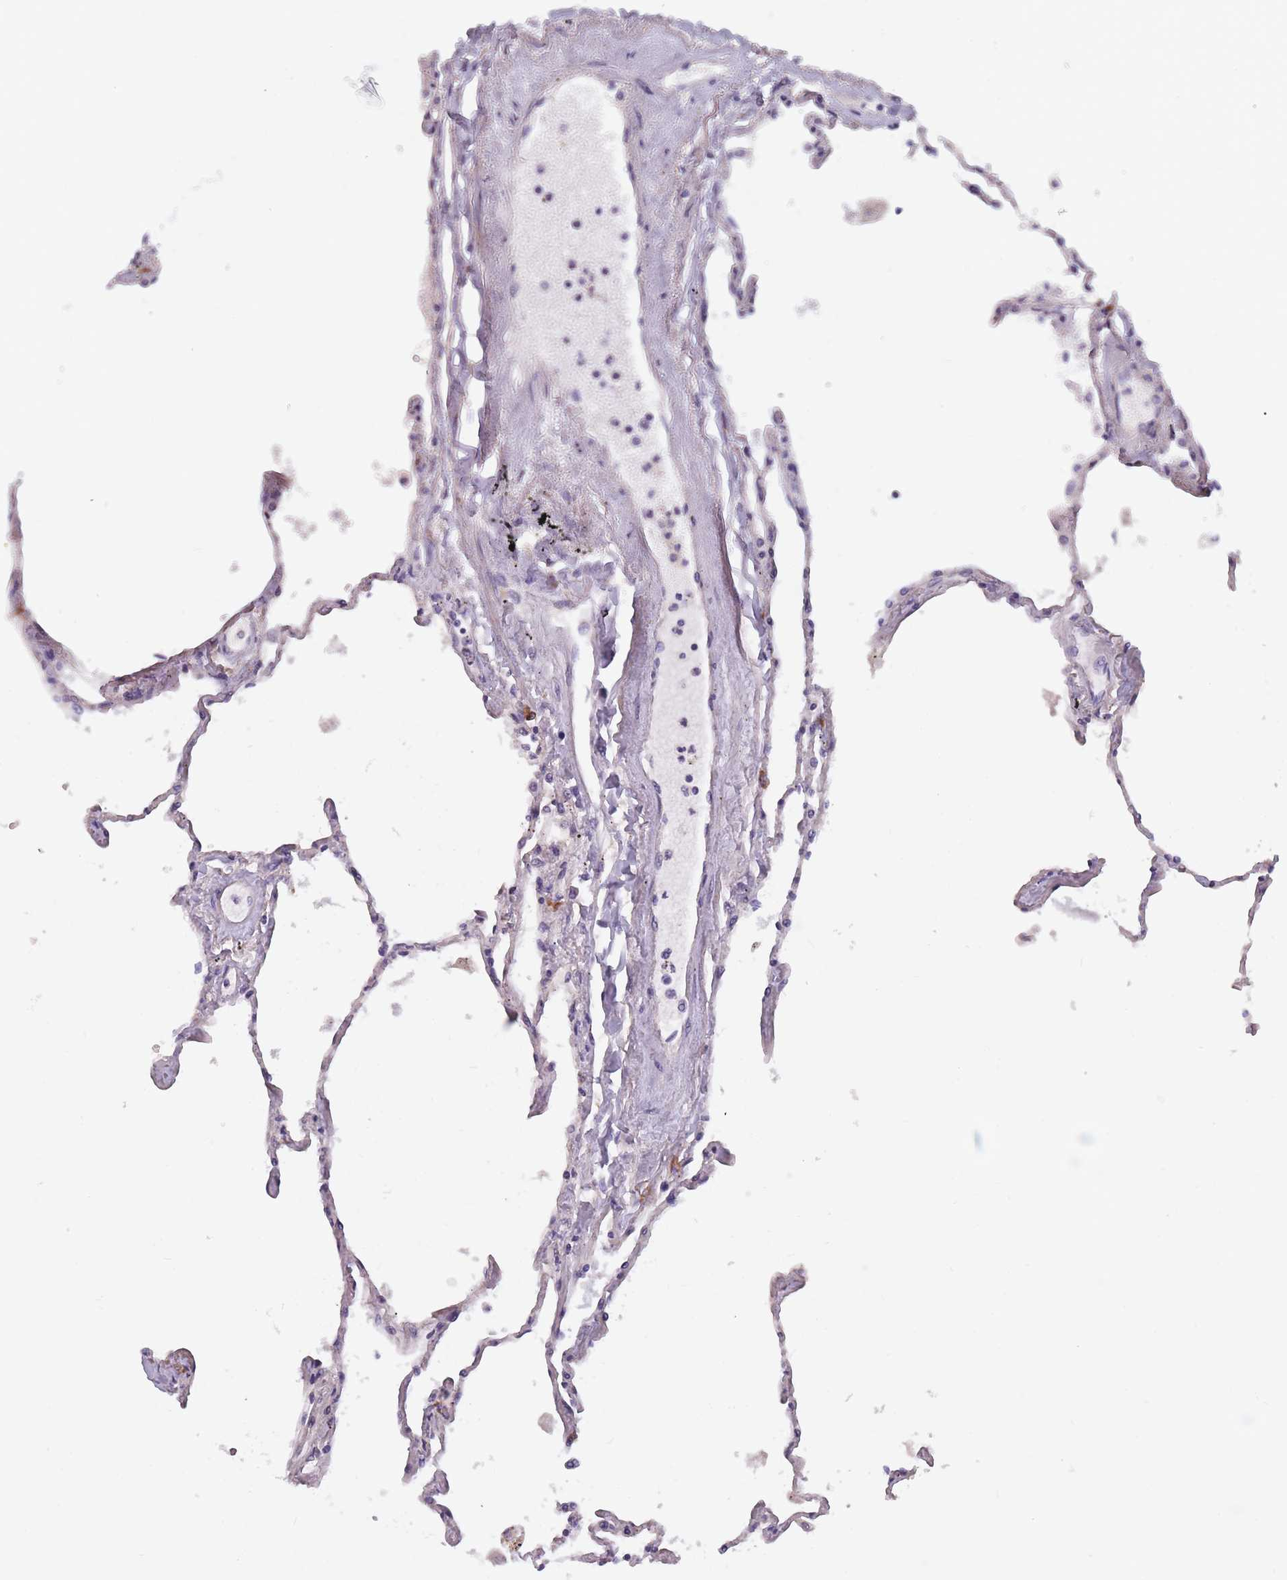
{"staining": {"intensity": "negative", "quantity": "none", "location": "none"}, "tissue": "lung", "cell_type": "Alveolar cells", "image_type": "normal", "snomed": [{"axis": "morphology", "description": "Normal tissue, NOS"}, {"axis": "topography", "description": "Lung"}], "caption": "Alveolar cells are negative for brown protein staining in unremarkable lung.", "gene": "FAM83F", "patient": {"sex": "female", "age": 67}}